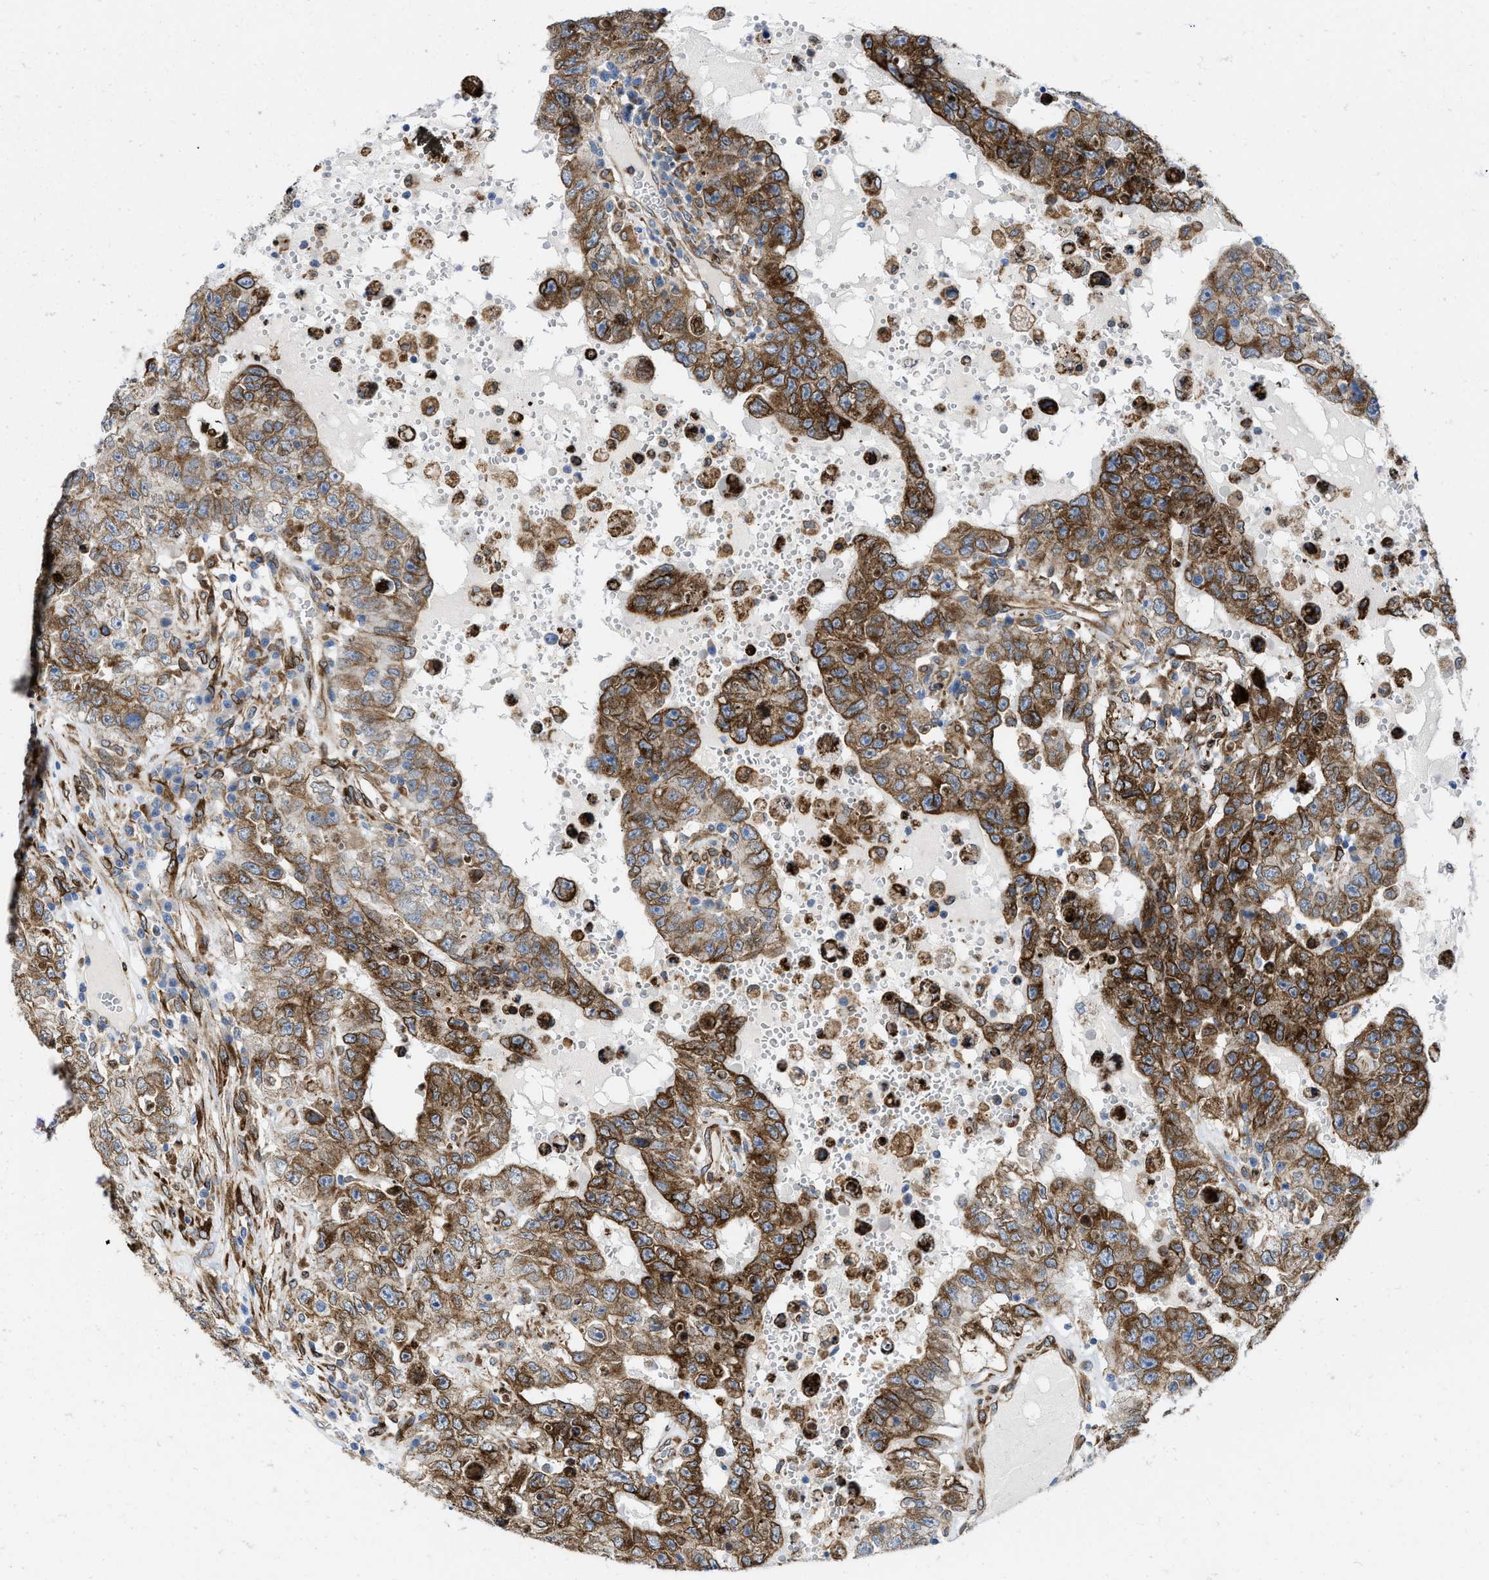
{"staining": {"intensity": "strong", "quantity": ">75%", "location": "cytoplasmic/membranous"}, "tissue": "testis cancer", "cell_type": "Tumor cells", "image_type": "cancer", "snomed": [{"axis": "morphology", "description": "Carcinoma, Embryonal, NOS"}, {"axis": "topography", "description": "Testis"}], "caption": "IHC staining of testis cancer, which exhibits high levels of strong cytoplasmic/membranous positivity in about >75% of tumor cells indicating strong cytoplasmic/membranous protein positivity. The staining was performed using DAB (brown) for protein detection and nuclei were counterstained in hematoxylin (blue).", "gene": "ERLIN2", "patient": {"sex": "male", "age": 26}}